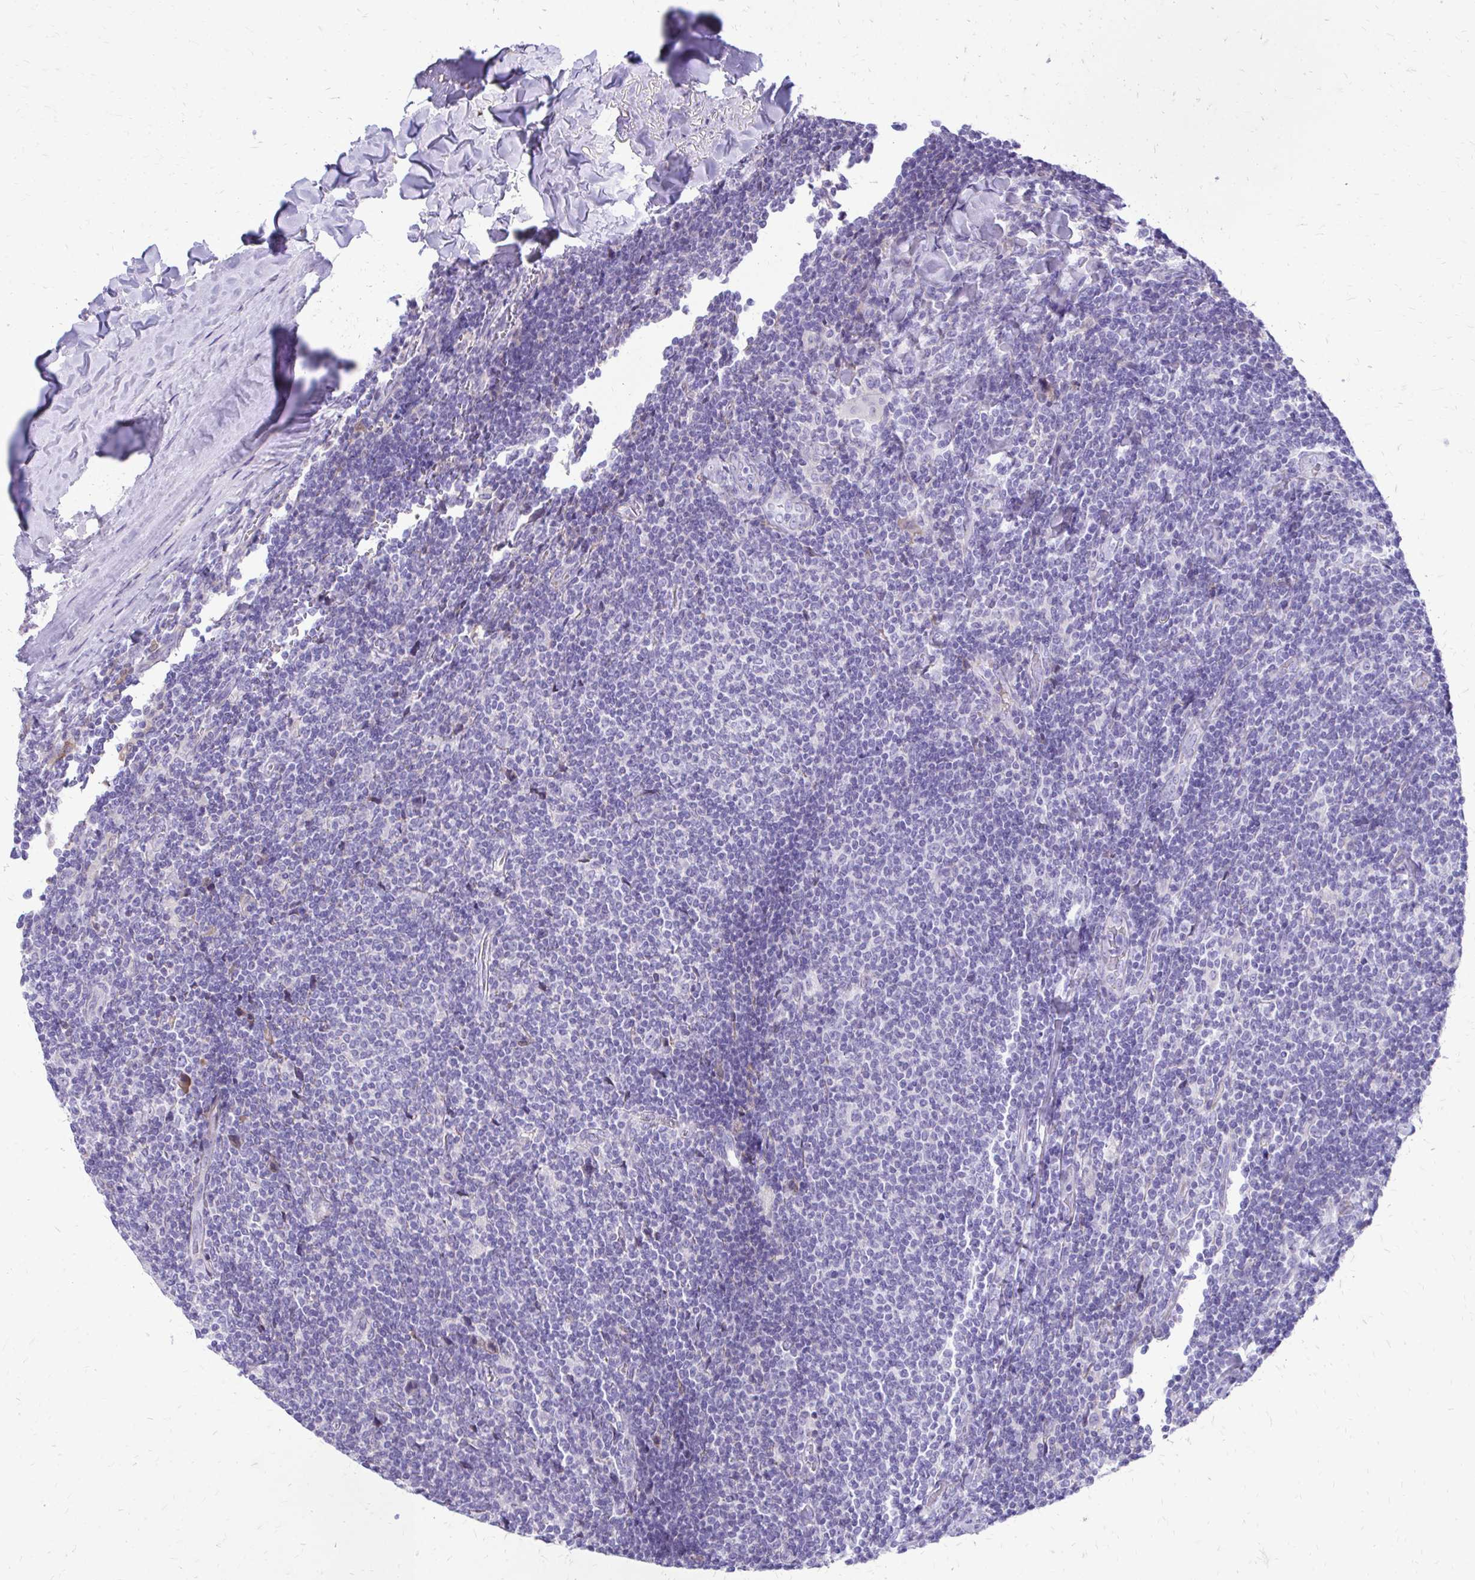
{"staining": {"intensity": "negative", "quantity": "none", "location": "none"}, "tissue": "lymphoma", "cell_type": "Tumor cells", "image_type": "cancer", "snomed": [{"axis": "morphology", "description": "Malignant lymphoma, non-Hodgkin's type, Low grade"}, {"axis": "topography", "description": "Lymph node"}], "caption": "High magnification brightfield microscopy of malignant lymphoma, non-Hodgkin's type (low-grade) stained with DAB (3,3'-diaminobenzidine) (brown) and counterstained with hematoxylin (blue): tumor cells show no significant positivity. (Brightfield microscopy of DAB IHC at high magnification).", "gene": "SIGLEC11", "patient": {"sex": "male", "age": 52}}